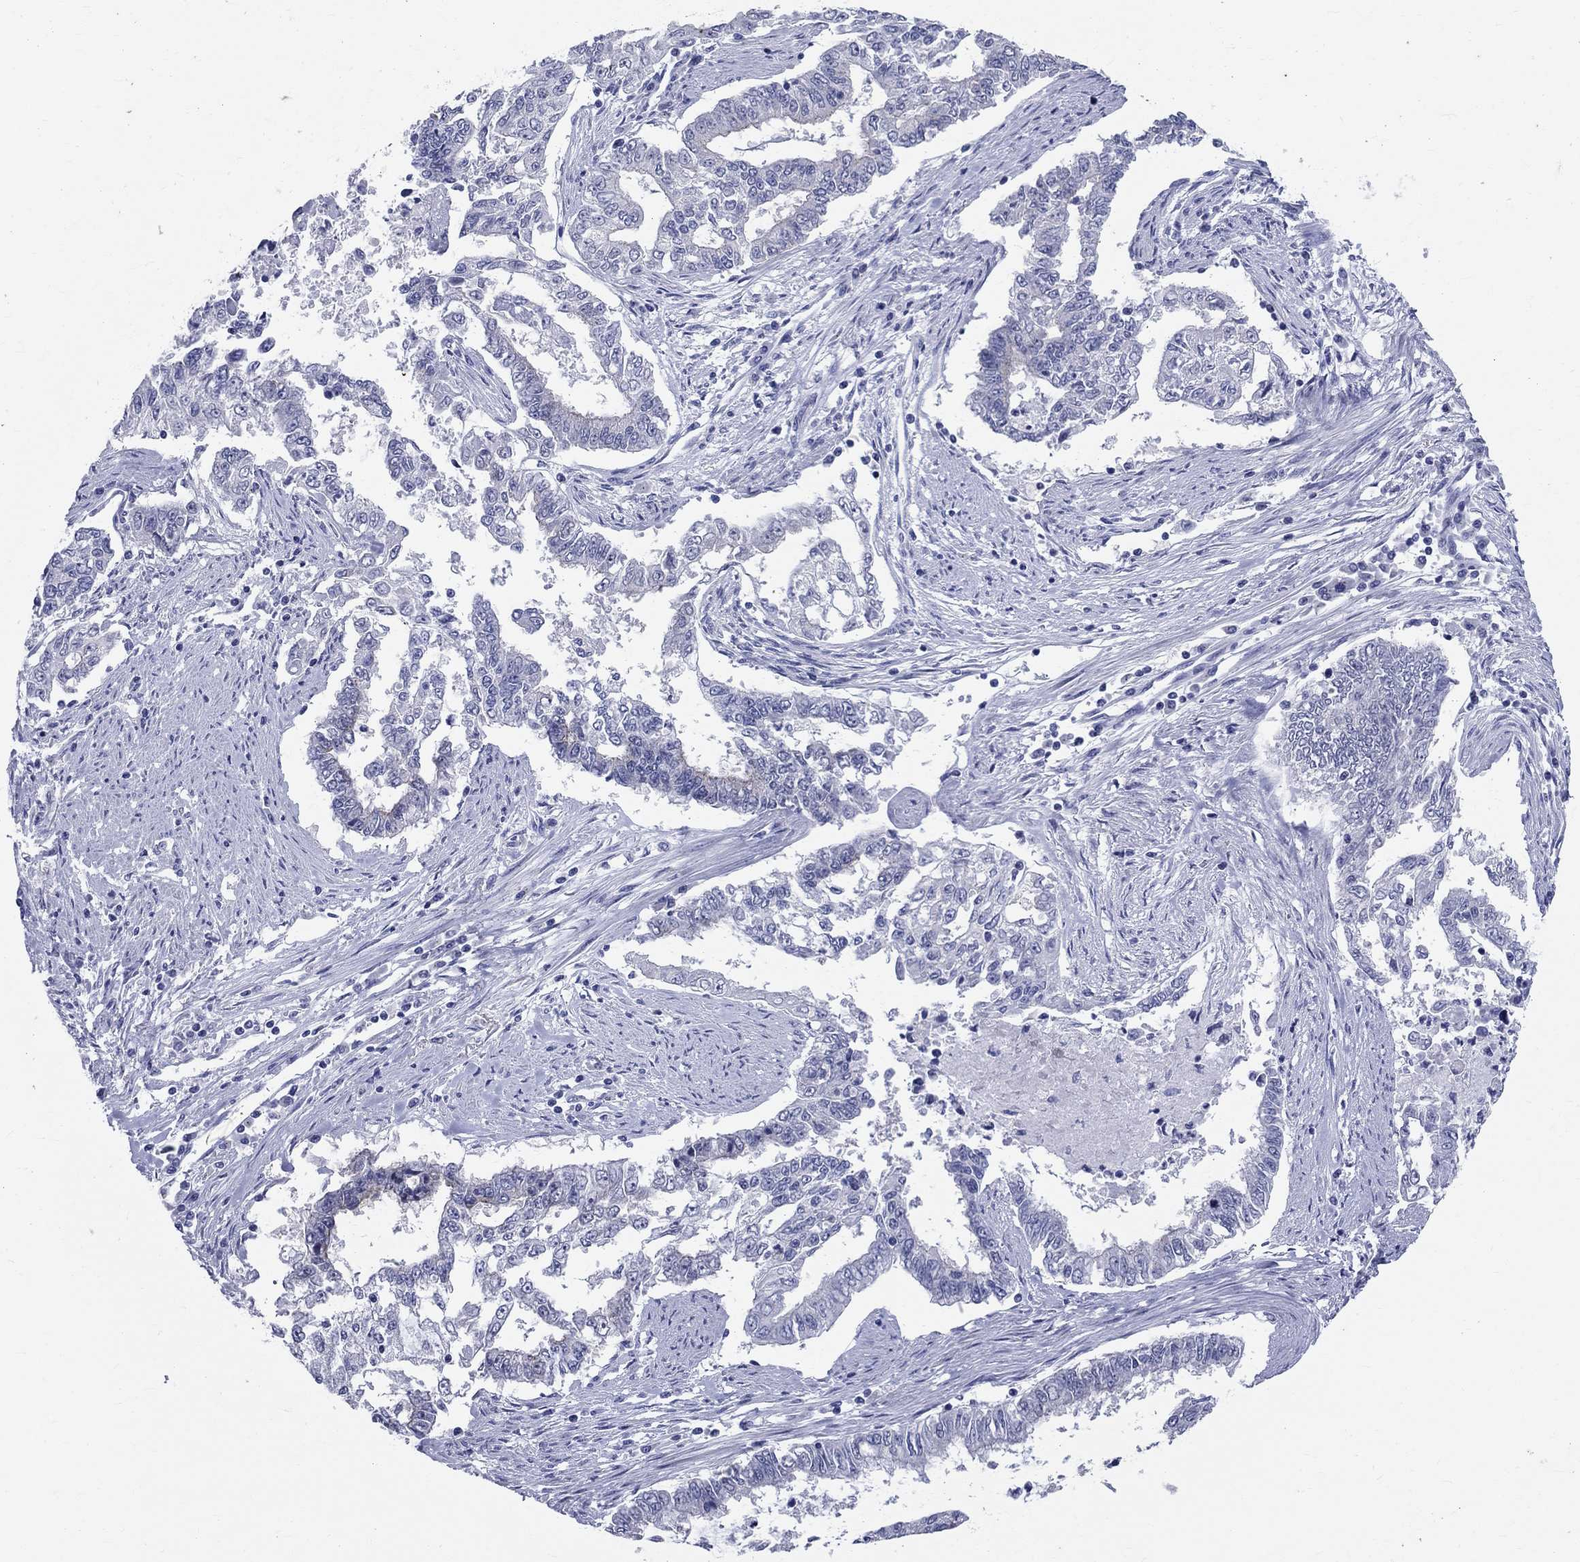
{"staining": {"intensity": "negative", "quantity": "none", "location": "none"}, "tissue": "endometrial cancer", "cell_type": "Tumor cells", "image_type": "cancer", "snomed": [{"axis": "morphology", "description": "Adenocarcinoma, NOS"}, {"axis": "topography", "description": "Uterus"}], "caption": "A high-resolution histopathology image shows immunohistochemistry (IHC) staining of endometrial cancer (adenocarcinoma), which shows no significant staining in tumor cells.", "gene": "CEP43", "patient": {"sex": "female", "age": 59}}